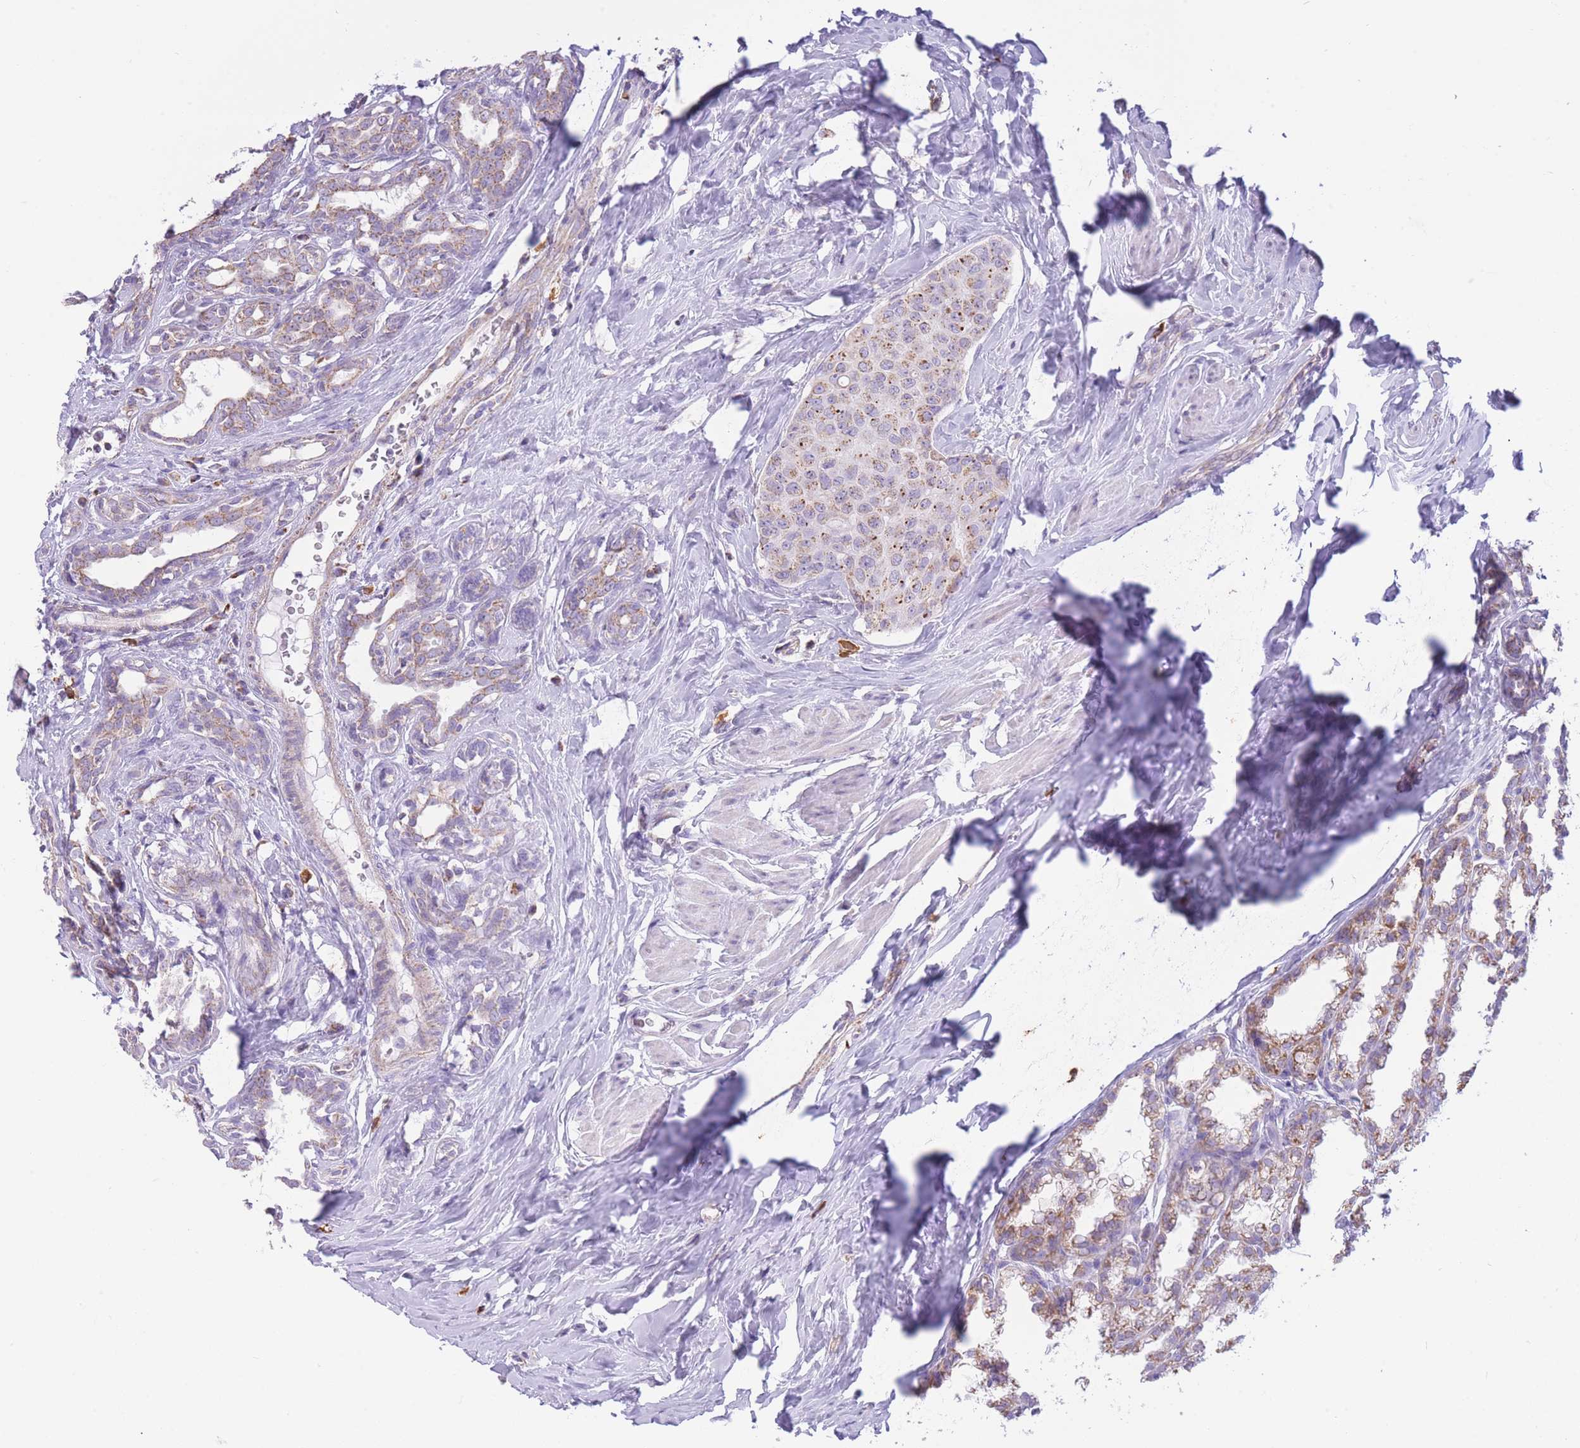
{"staining": {"intensity": "moderate", "quantity": "<25%", "location": "cytoplasmic/membranous"}, "tissue": "breast cancer", "cell_type": "Tumor cells", "image_type": "cancer", "snomed": [{"axis": "morphology", "description": "Duct carcinoma"}, {"axis": "topography", "description": "Breast"}], "caption": "A photomicrograph showing moderate cytoplasmic/membranous expression in about <25% of tumor cells in breast cancer, as visualized by brown immunohistochemical staining.", "gene": "PDHA1", "patient": {"sex": "female", "age": 40}}